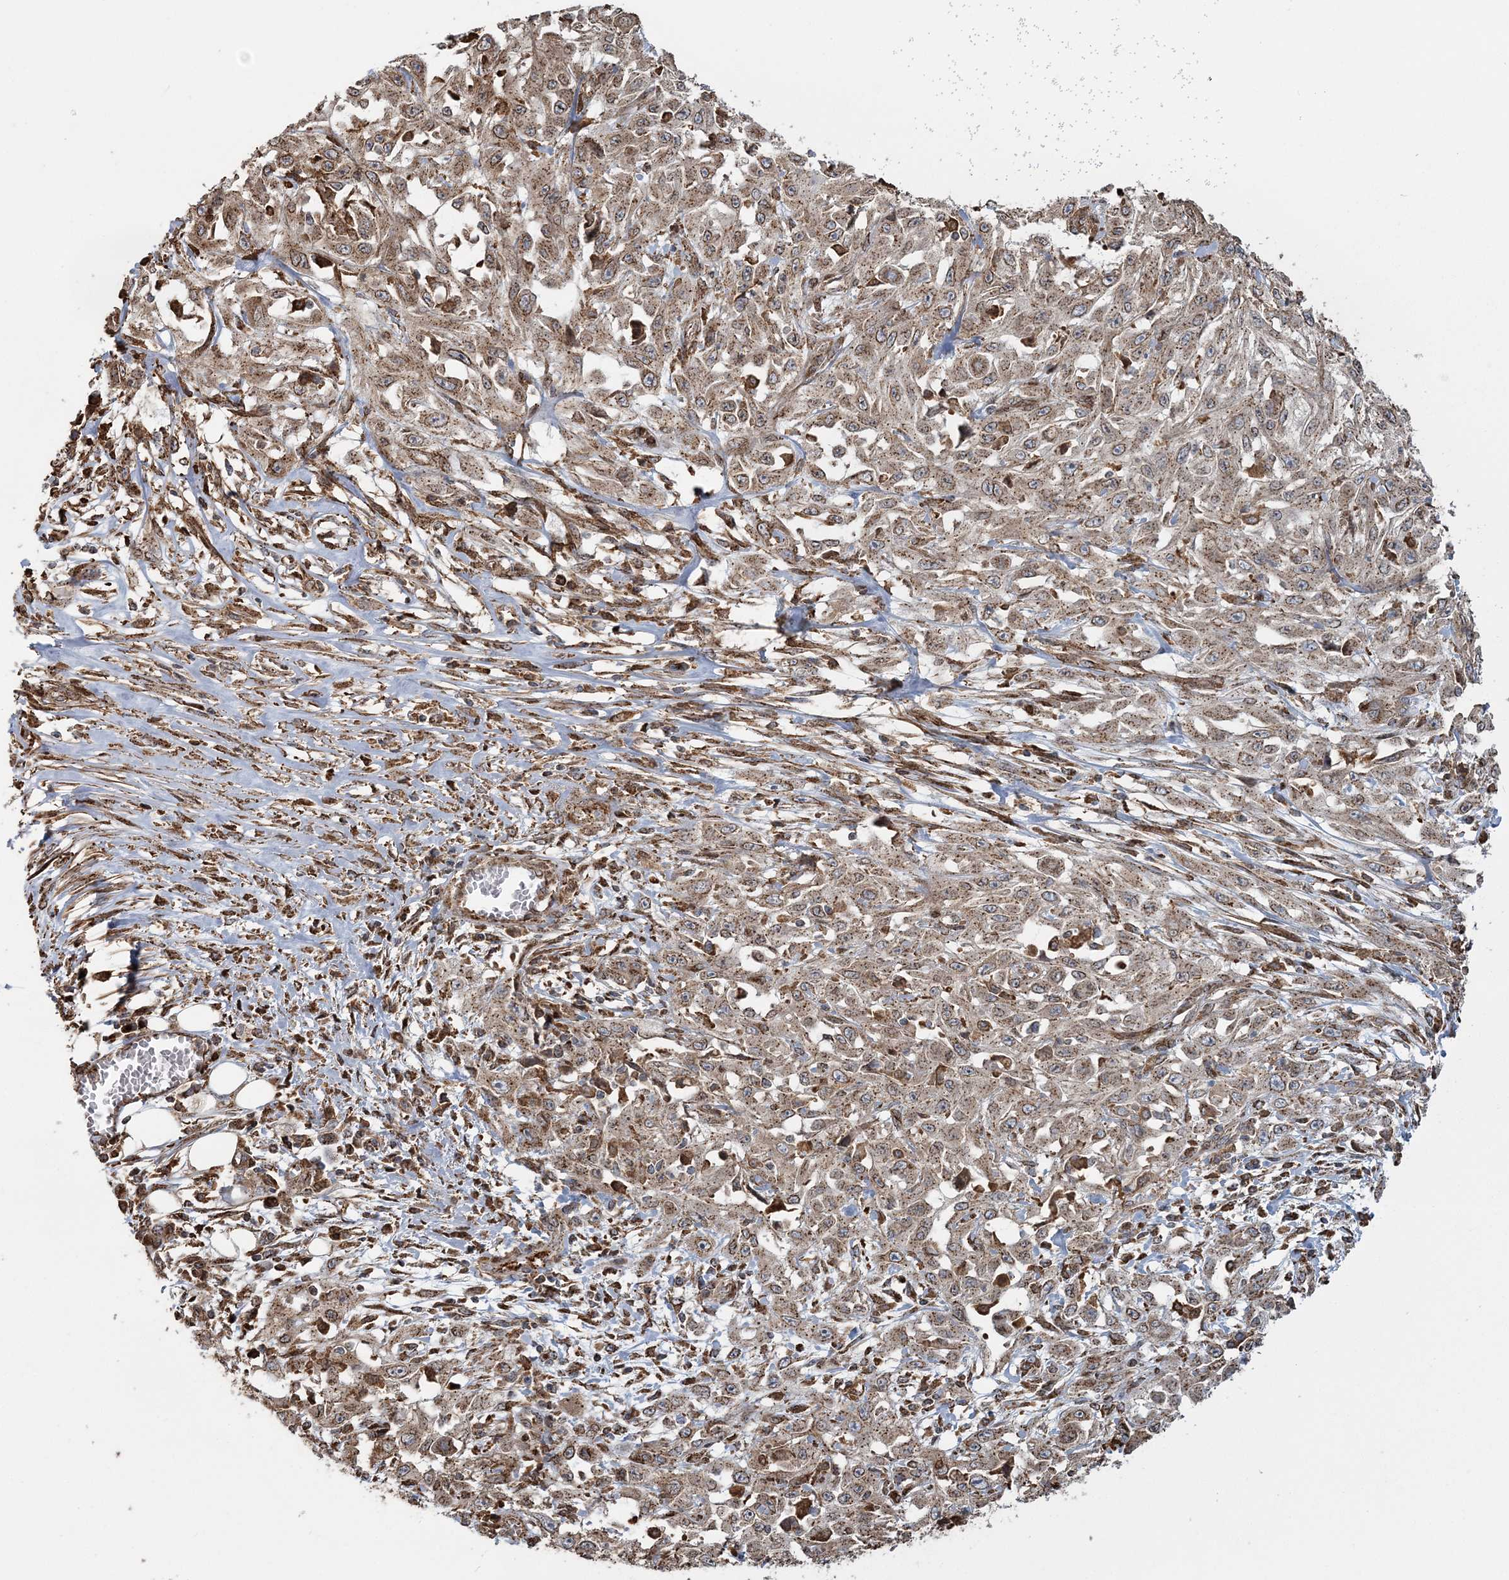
{"staining": {"intensity": "moderate", "quantity": ">75%", "location": "cytoplasmic/membranous"}, "tissue": "skin cancer", "cell_type": "Tumor cells", "image_type": "cancer", "snomed": [{"axis": "morphology", "description": "Squamous cell carcinoma, NOS"}, {"axis": "morphology", "description": "Squamous cell carcinoma, metastatic, NOS"}, {"axis": "topography", "description": "Skin"}, {"axis": "topography", "description": "Lymph node"}], "caption": "Skin cancer (metastatic squamous cell carcinoma) stained with DAB immunohistochemistry (IHC) displays medium levels of moderate cytoplasmic/membranous positivity in approximately >75% of tumor cells.", "gene": "TRAF3IP2", "patient": {"sex": "male", "age": 75}}